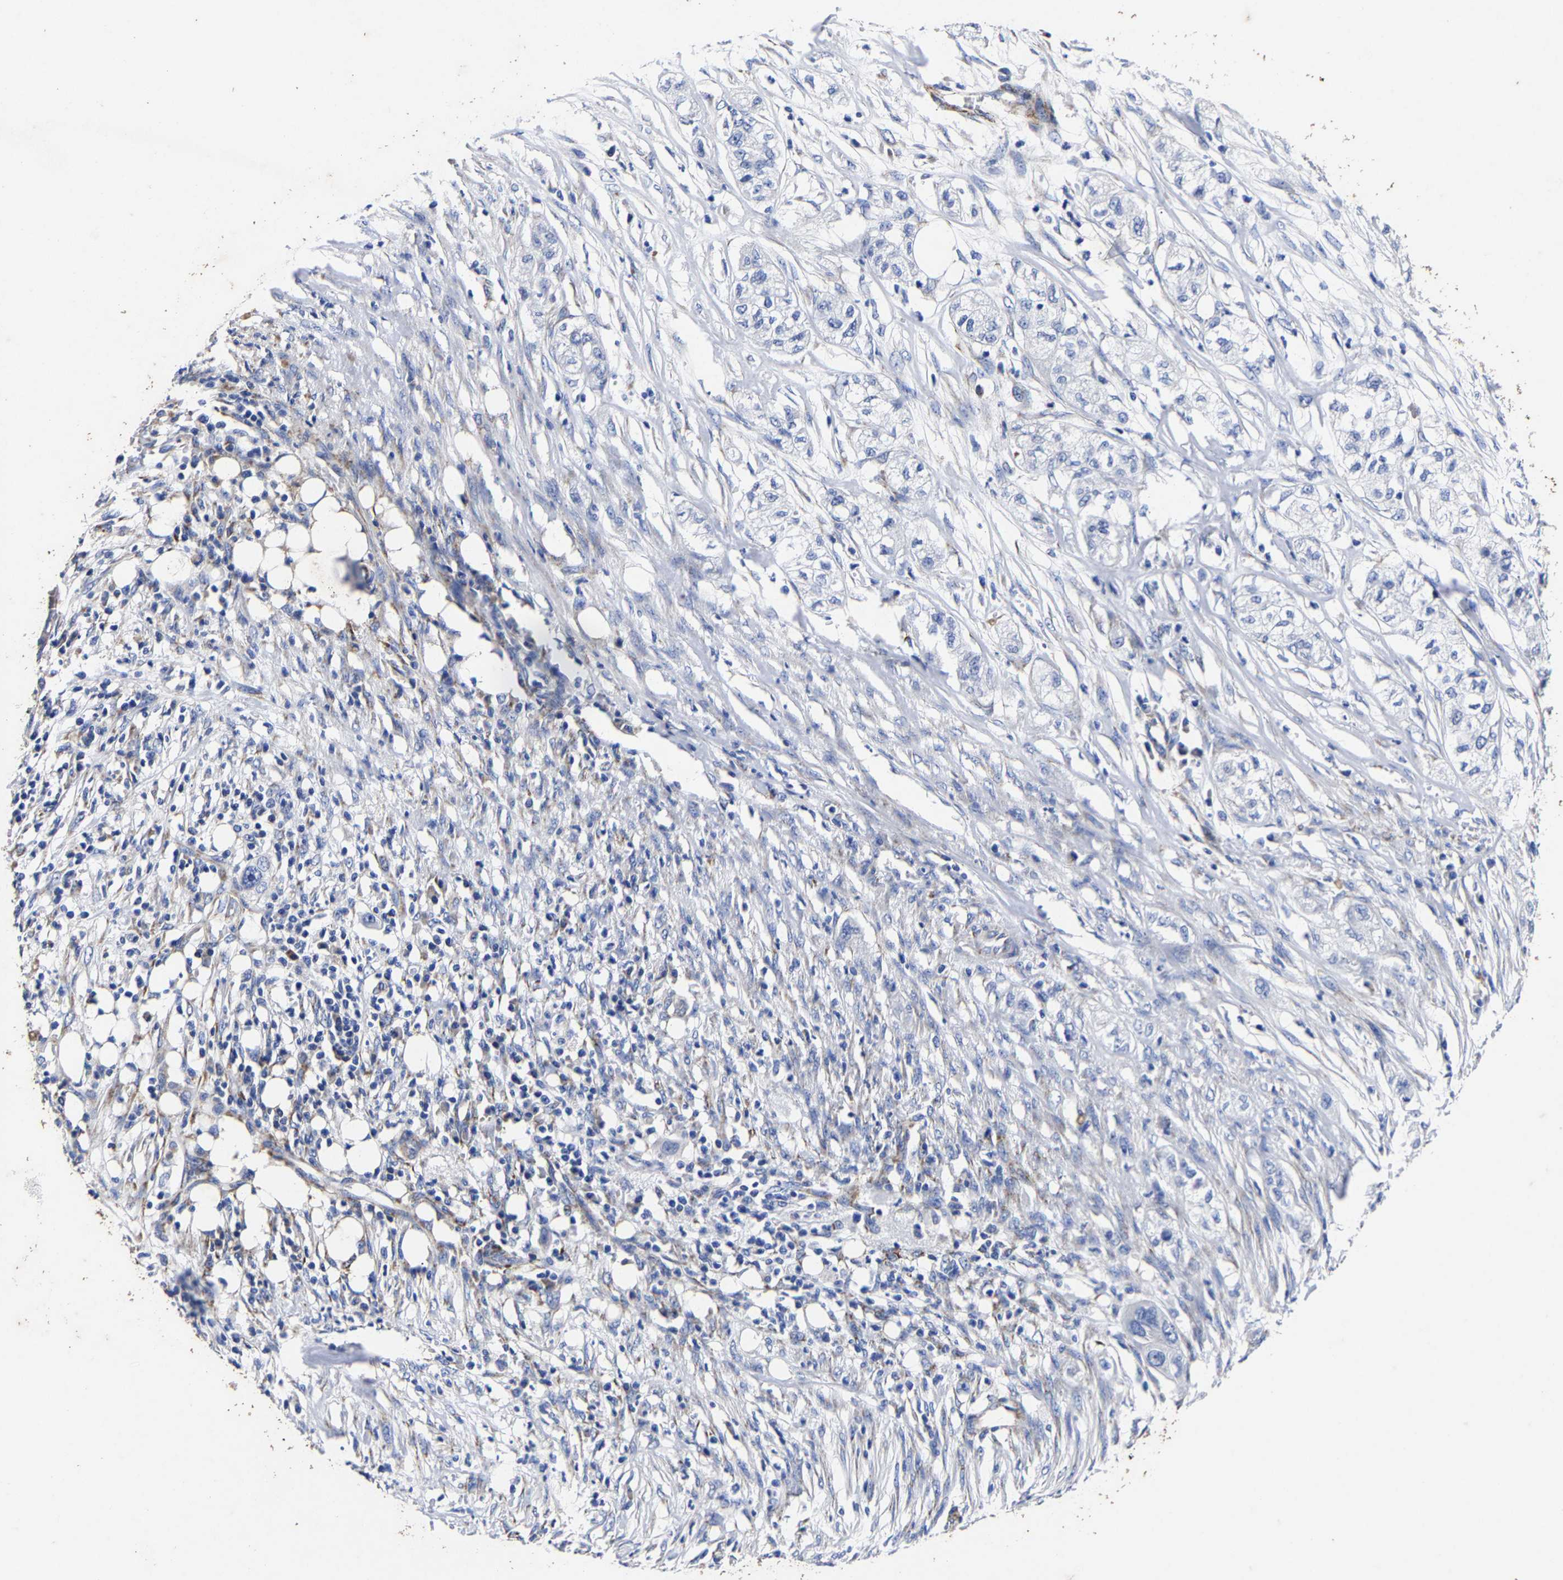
{"staining": {"intensity": "negative", "quantity": "none", "location": "none"}, "tissue": "pancreatic cancer", "cell_type": "Tumor cells", "image_type": "cancer", "snomed": [{"axis": "morphology", "description": "Adenocarcinoma, NOS"}, {"axis": "topography", "description": "Pancreas"}], "caption": "Tumor cells are negative for protein expression in human pancreatic cancer (adenocarcinoma).", "gene": "AASS", "patient": {"sex": "female", "age": 78}}